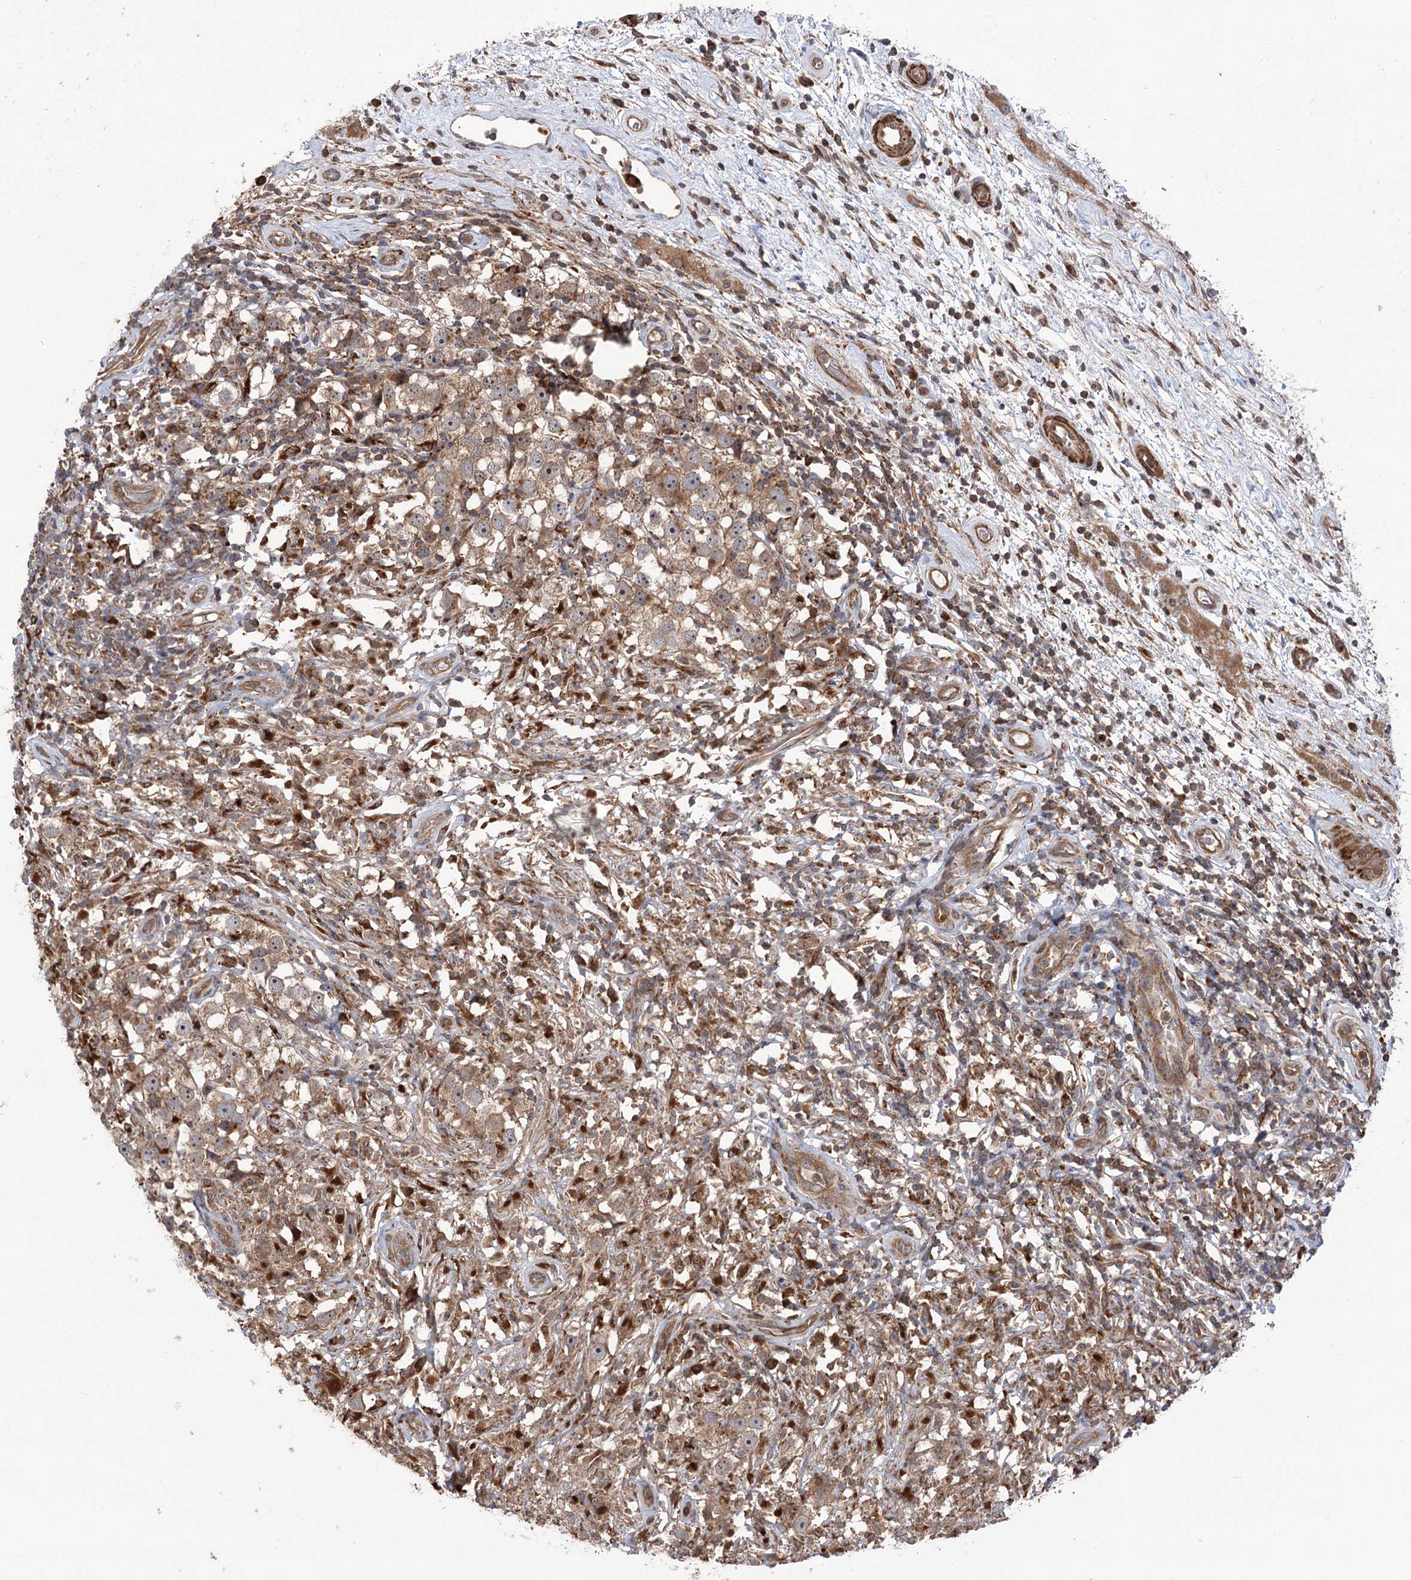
{"staining": {"intensity": "moderate", "quantity": ">75%", "location": "cytoplasmic/membranous"}, "tissue": "testis cancer", "cell_type": "Tumor cells", "image_type": "cancer", "snomed": [{"axis": "morphology", "description": "Seminoma, NOS"}, {"axis": "topography", "description": "Testis"}], "caption": "Protein analysis of testis cancer (seminoma) tissue exhibits moderate cytoplasmic/membranous staining in about >75% of tumor cells.", "gene": "VPS37B", "patient": {"sex": "male", "age": 49}}